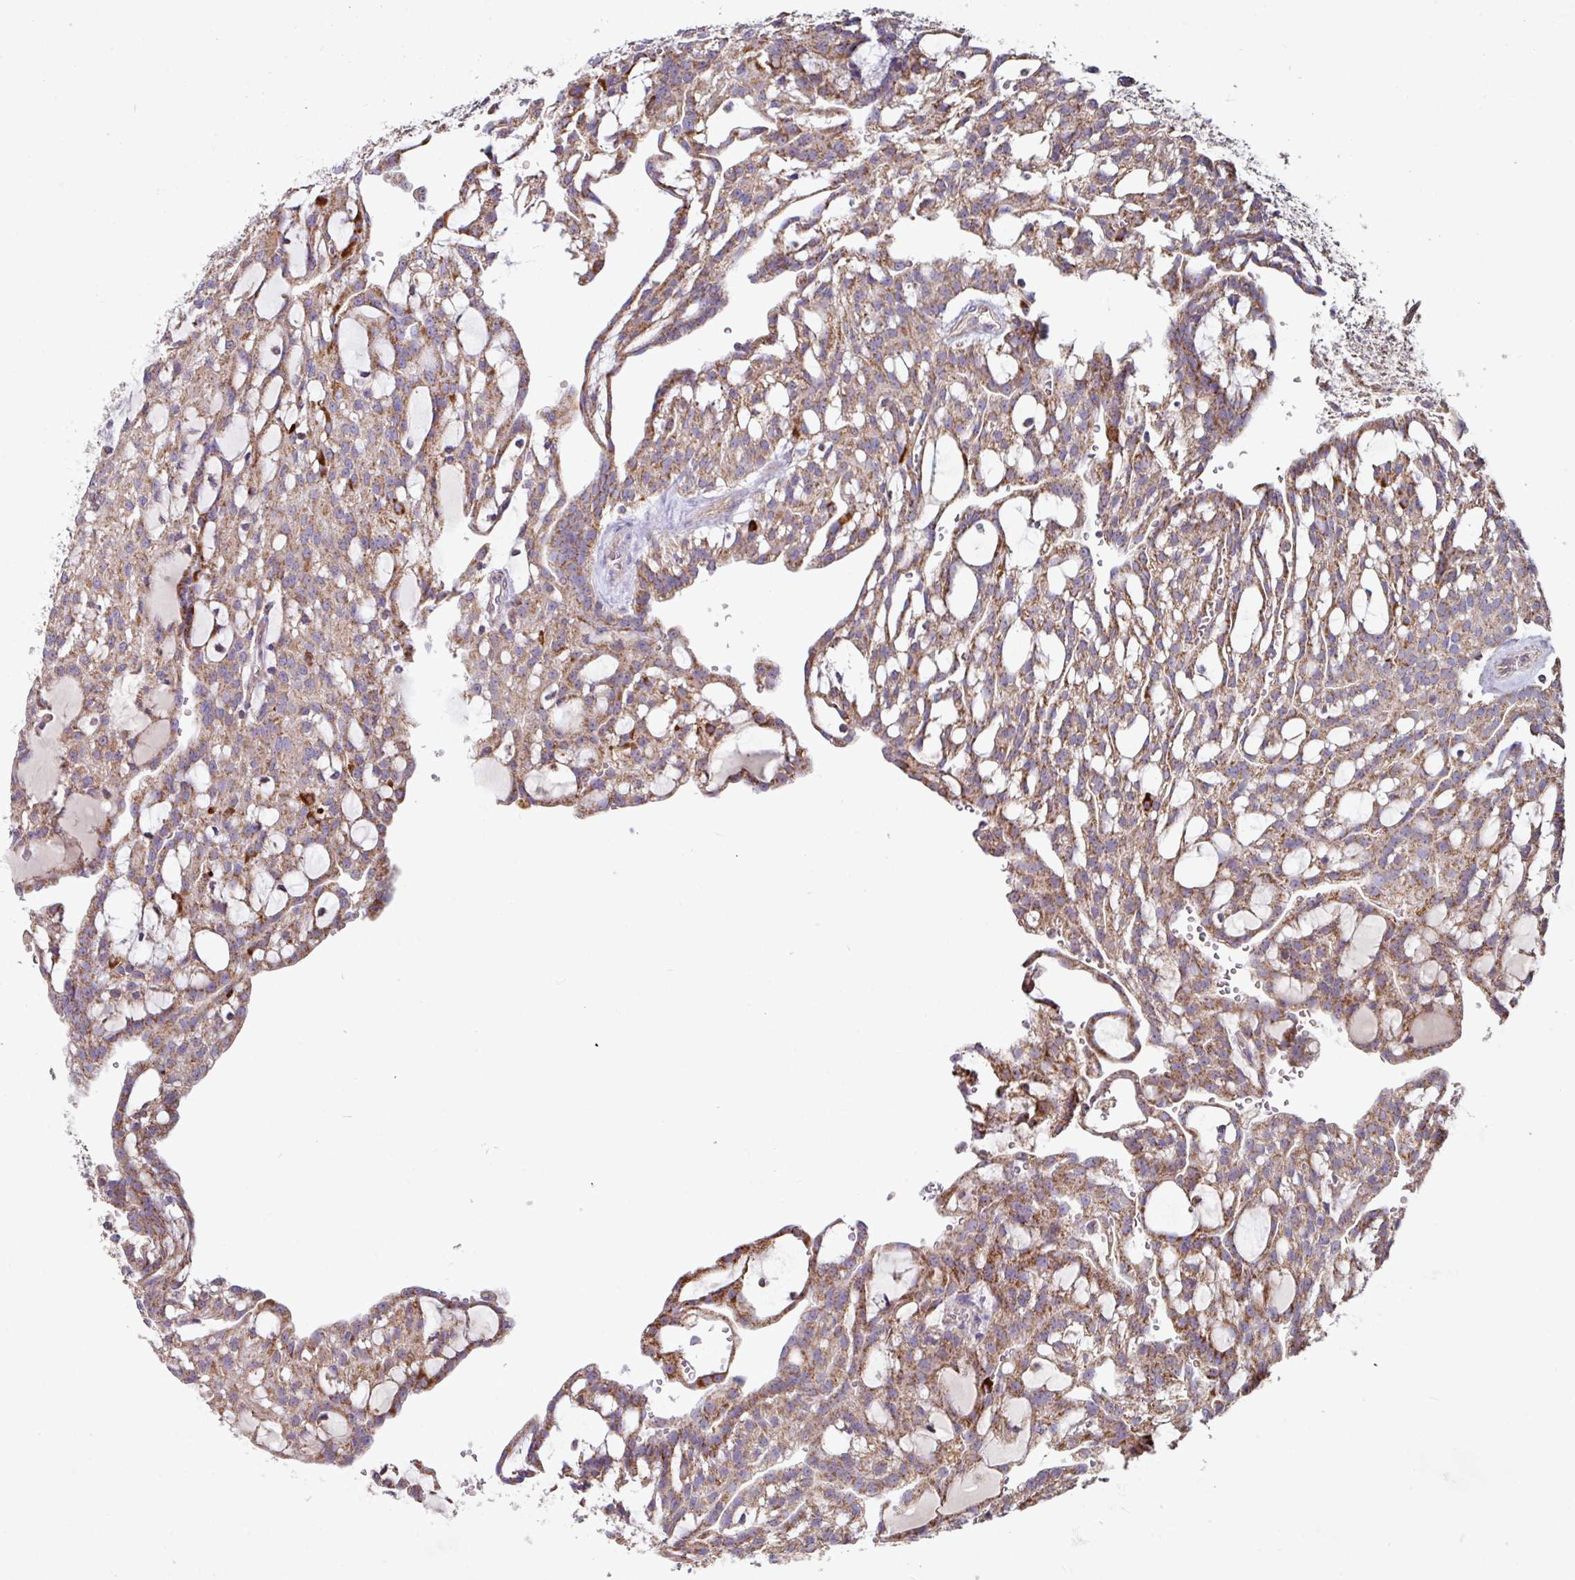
{"staining": {"intensity": "moderate", "quantity": ">75%", "location": "cytoplasmic/membranous"}, "tissue": "renal cancer", "cell_type": "Tumor cells", "image_type": "cancer", "snomed": [{"axis": "morphology", "description": "Adenocarcinoma, NOS"}, {"axis": "topography", "description": "Kidney"}], "caption": "This photomicrograph exhibits immunohistochemistry staining of human adenocarcinoma (renal), with medium moderate cytoplasmic/membranous positivity in approximately >75% of tumor cells.", "gene": "OR2D3", "patient": {"sex": "male", "age": 63}}